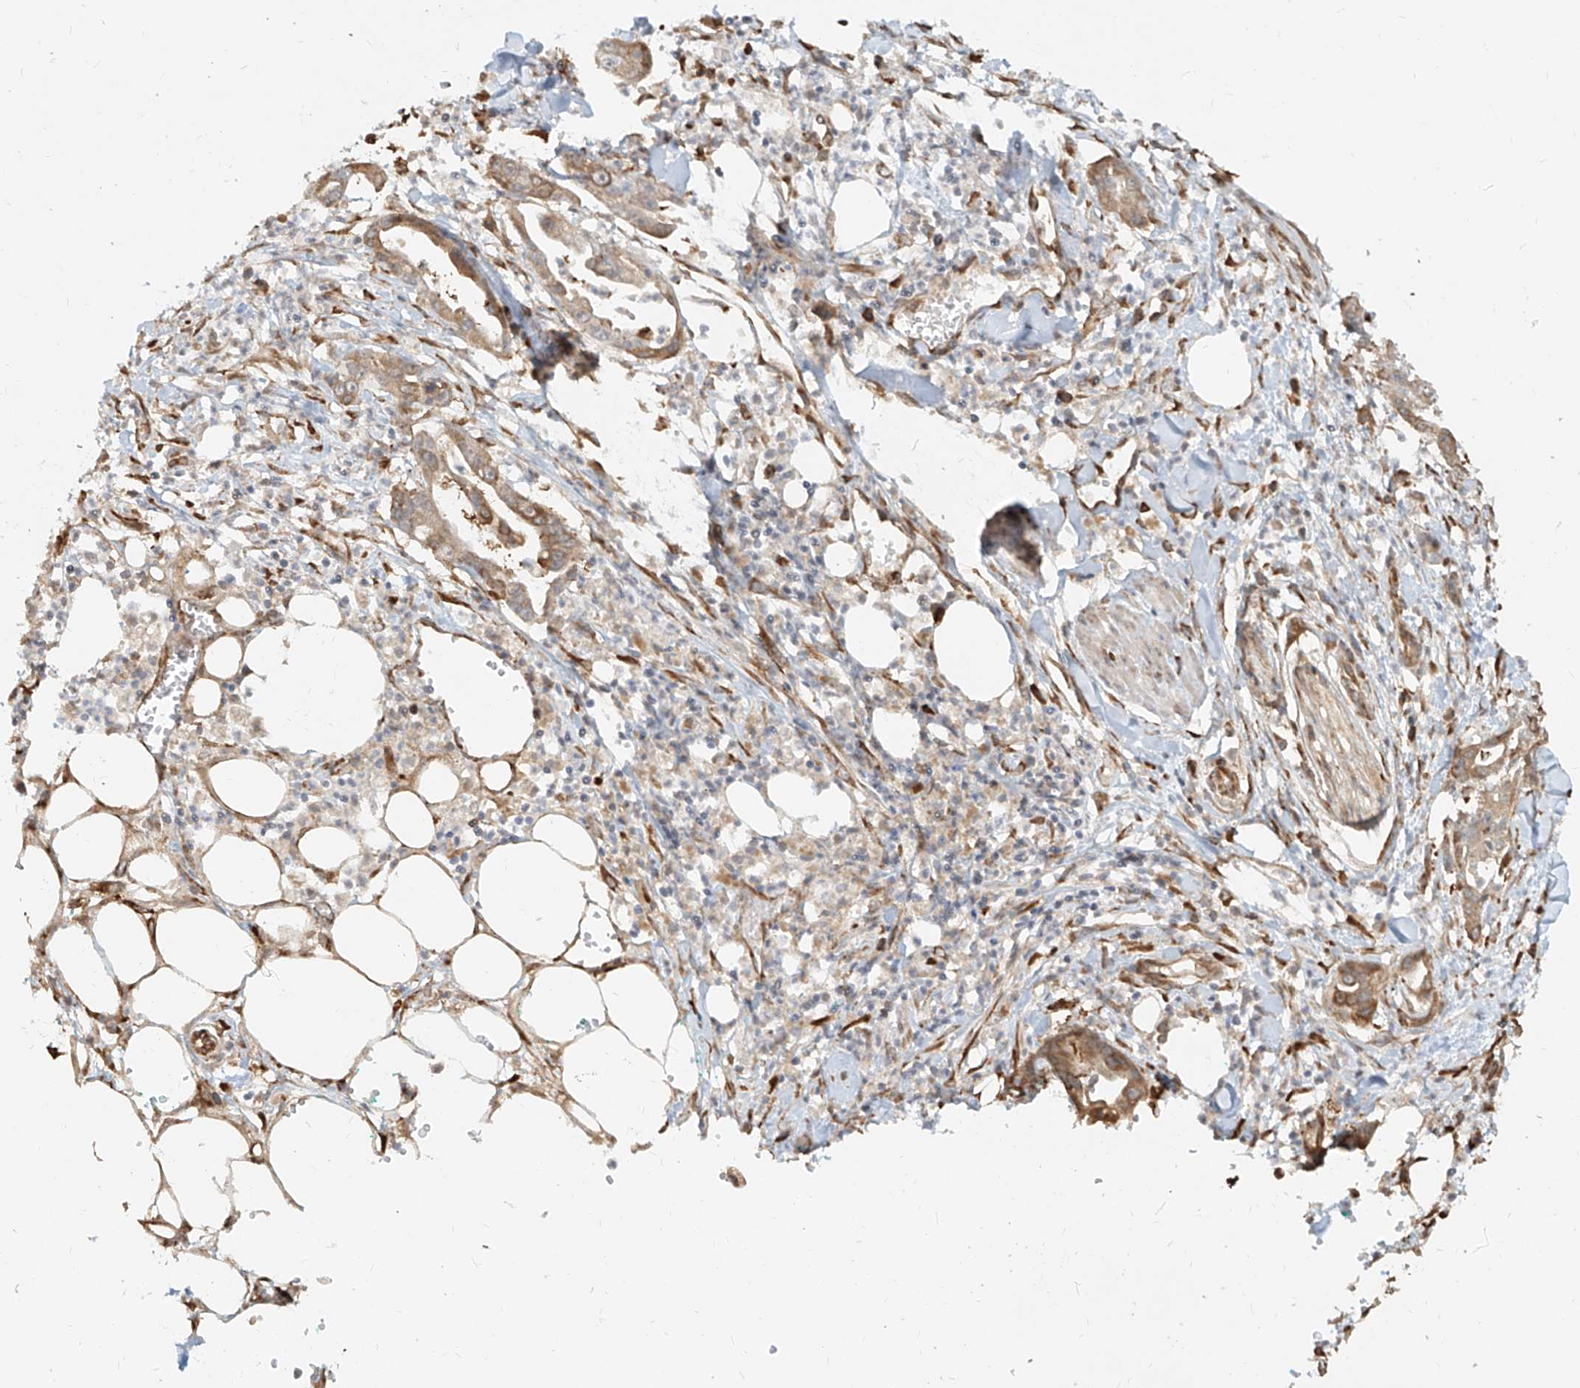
{"staining": {"intensity": "moderate", "quantity": "<25%", "location": "cytoplasmic/membranous"}, "tissue": "pancreatic cancer", "cell_type": "Tumor cells", "image_type": "cancer", "snomed": [{"axis": "morphology", "description": "Adenocarcinoma, NOS"}, {"axis": "topography", "description": "Pancreas"}], "caption": "Pancreatic cancer (adenocarcinoma) was stained to show a protein in brown. There is low levels of moderate cytoplasmic/membranous staining in approximately <25% of tumor cells.", "gene": "UBE2K", "patient": {"sex": "male", "age": 68}}